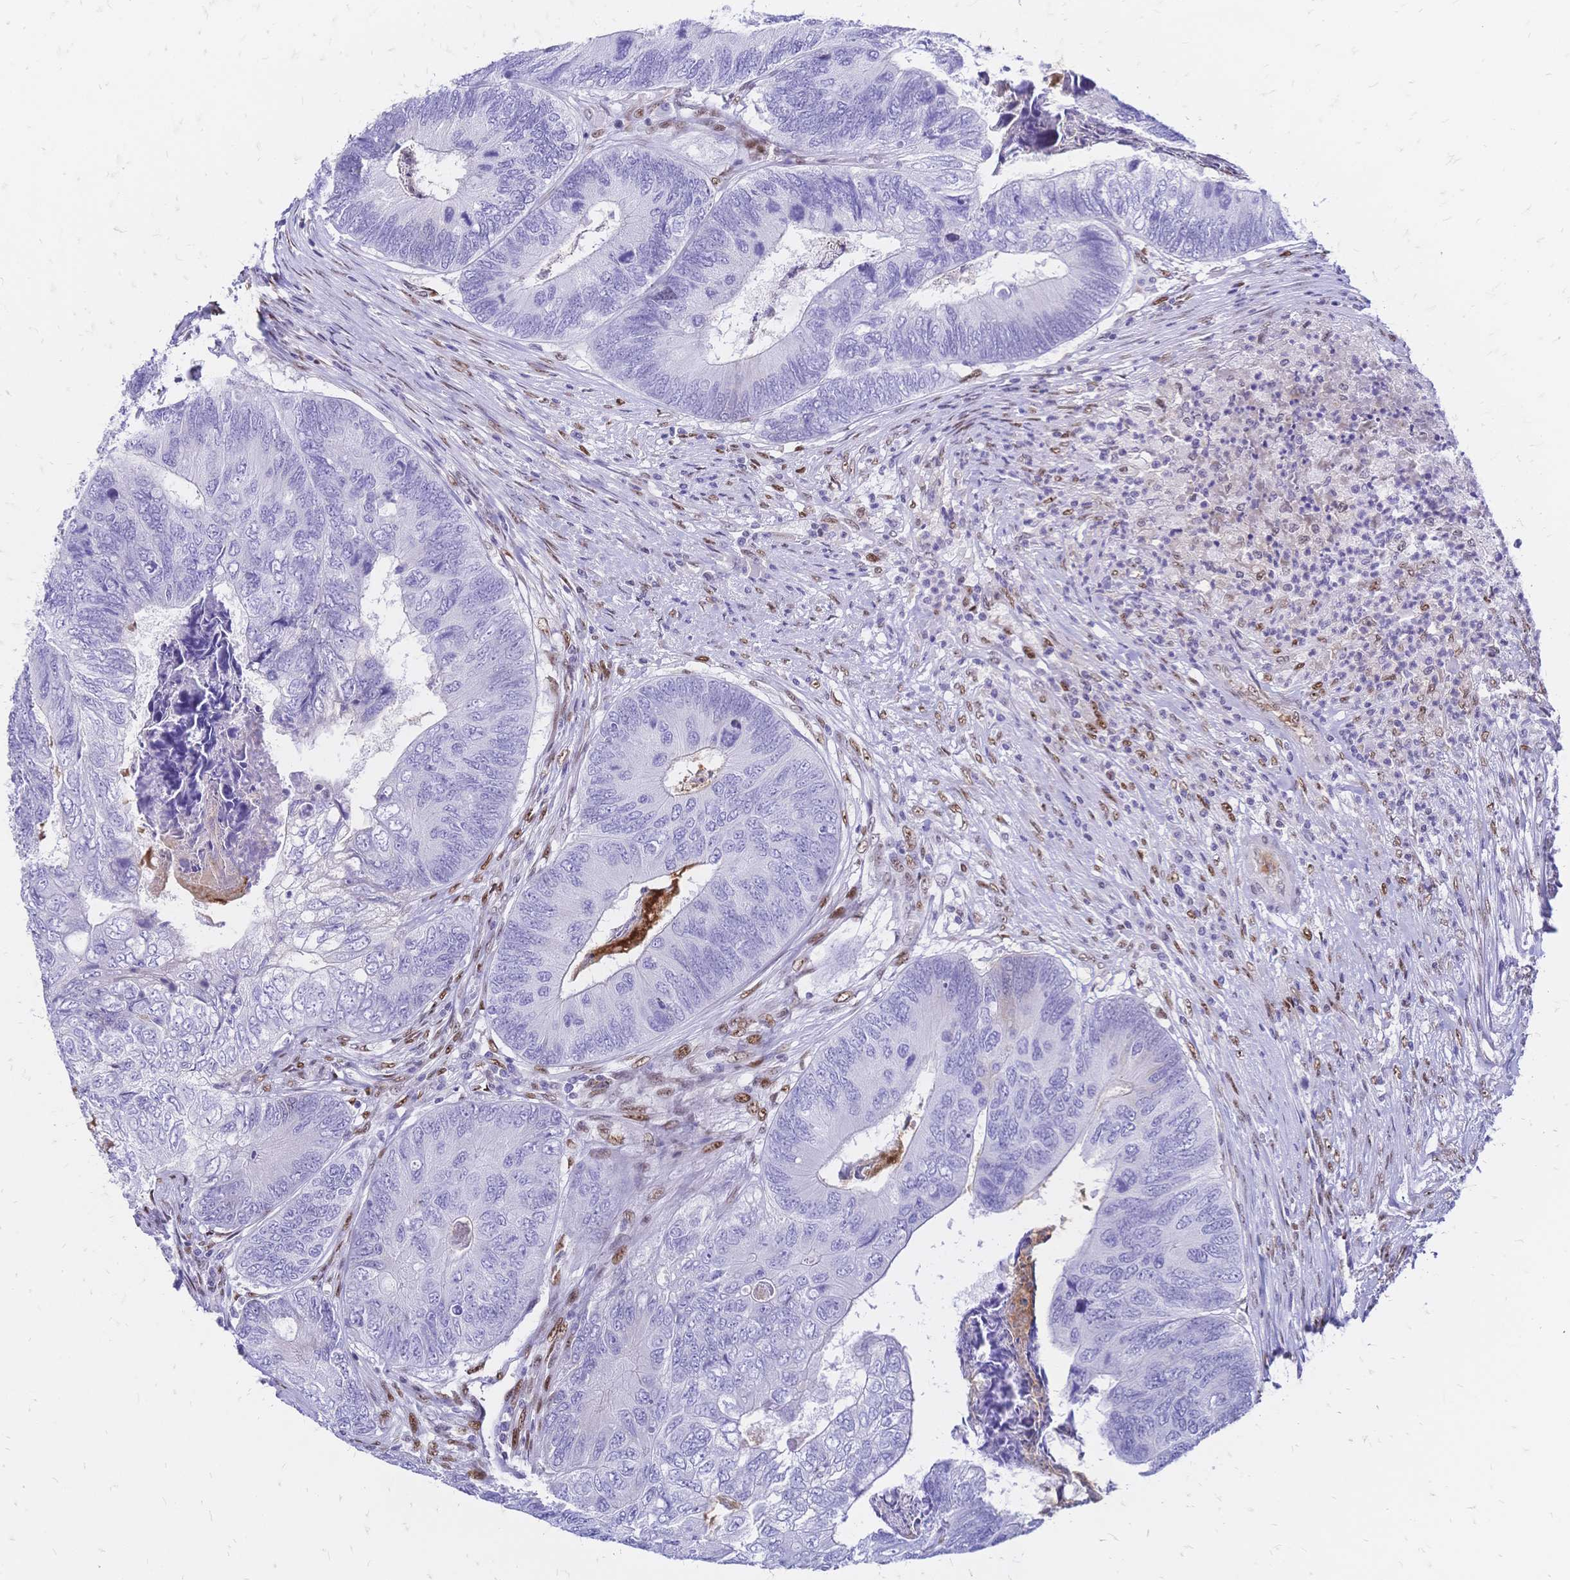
{"staining": {"intensity": "negative", "quantity": "none", "location": "none"}, "tissue": "colorectal cancer", "cell_type": "Tumor cells", "image_type": "cancer", "snomed": [{"axis": "morphology", "description": "Adenocarcinoma, NOS"}, {"axis": "topography", "description": "Colon"}], "caption": "Immunohistochemistry of adenocarcinoma (colorectal) demonstrates no positivity in tumor cells. (Stains: DAB (3,3'-diaminobenzidine) immunohistochemistry with hematoxylin counter stain, Microscopy: brightfield microscopy at high magnification).", "gene": "NFIC", "patient": {"sex": "female", "age": 67}}